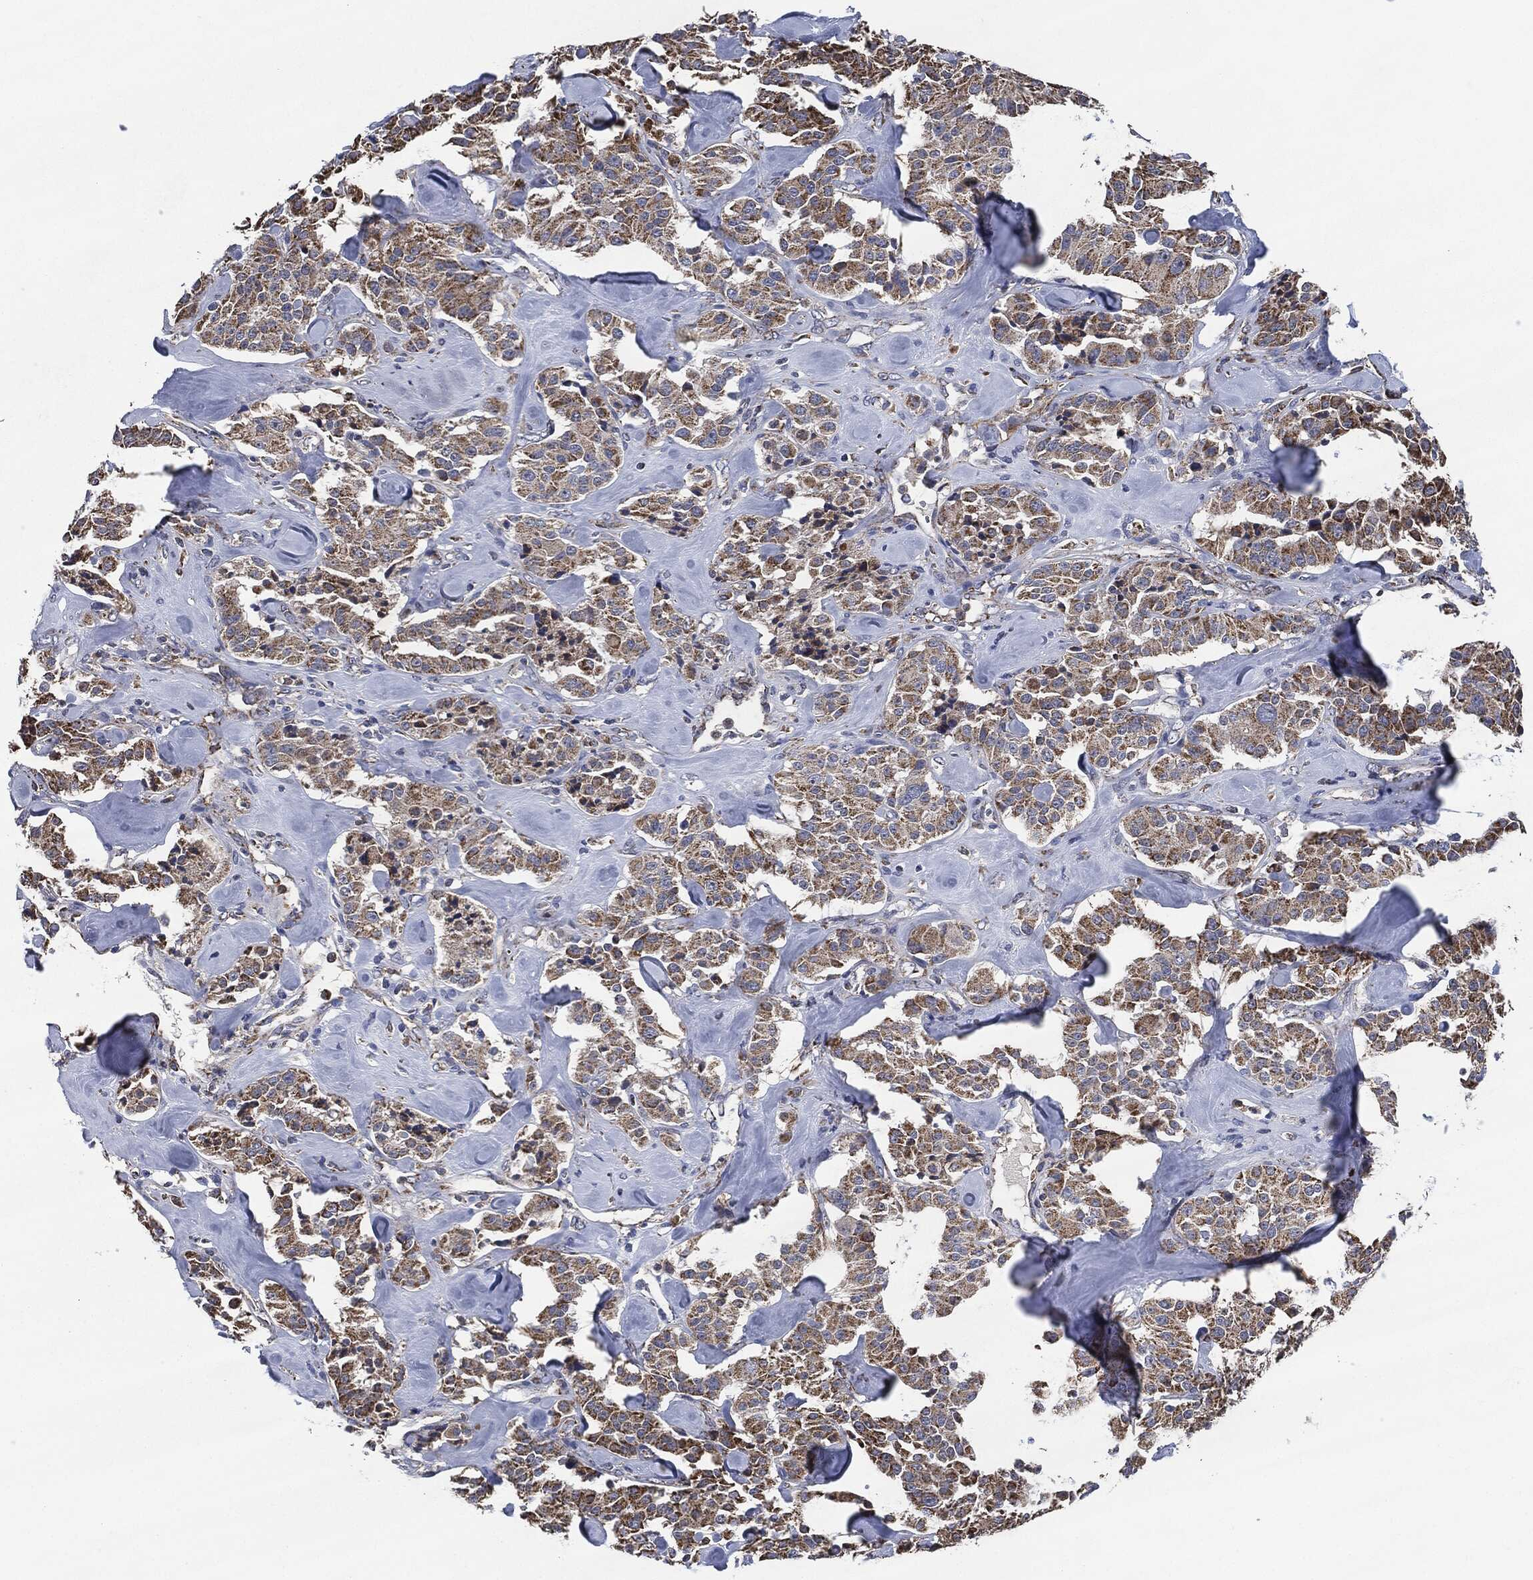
{"staining": {"intensity": "moderate", "quantity": ">75%", "location": "cytoplasmic/membranous"}, "tissue": "carcinoid", "cell_type": "Tumor cells", "image_type": "cancer", "snomed": [{"axis": "morphology", "description": "Carcinoid, malignant, NOS"}, {"axis": "topography", "description": "Pancreas"}], "caption": "Immunohistochemistry photomicrograph of human carcinoid (malignant) stained for a protein (brown), which shows medium levels of moderate cytoplasmic/membranous expression in approximately >75% of tumor cells.", "gene": "NDUFV2", "patient": {"sex": "male", "age": 41}}